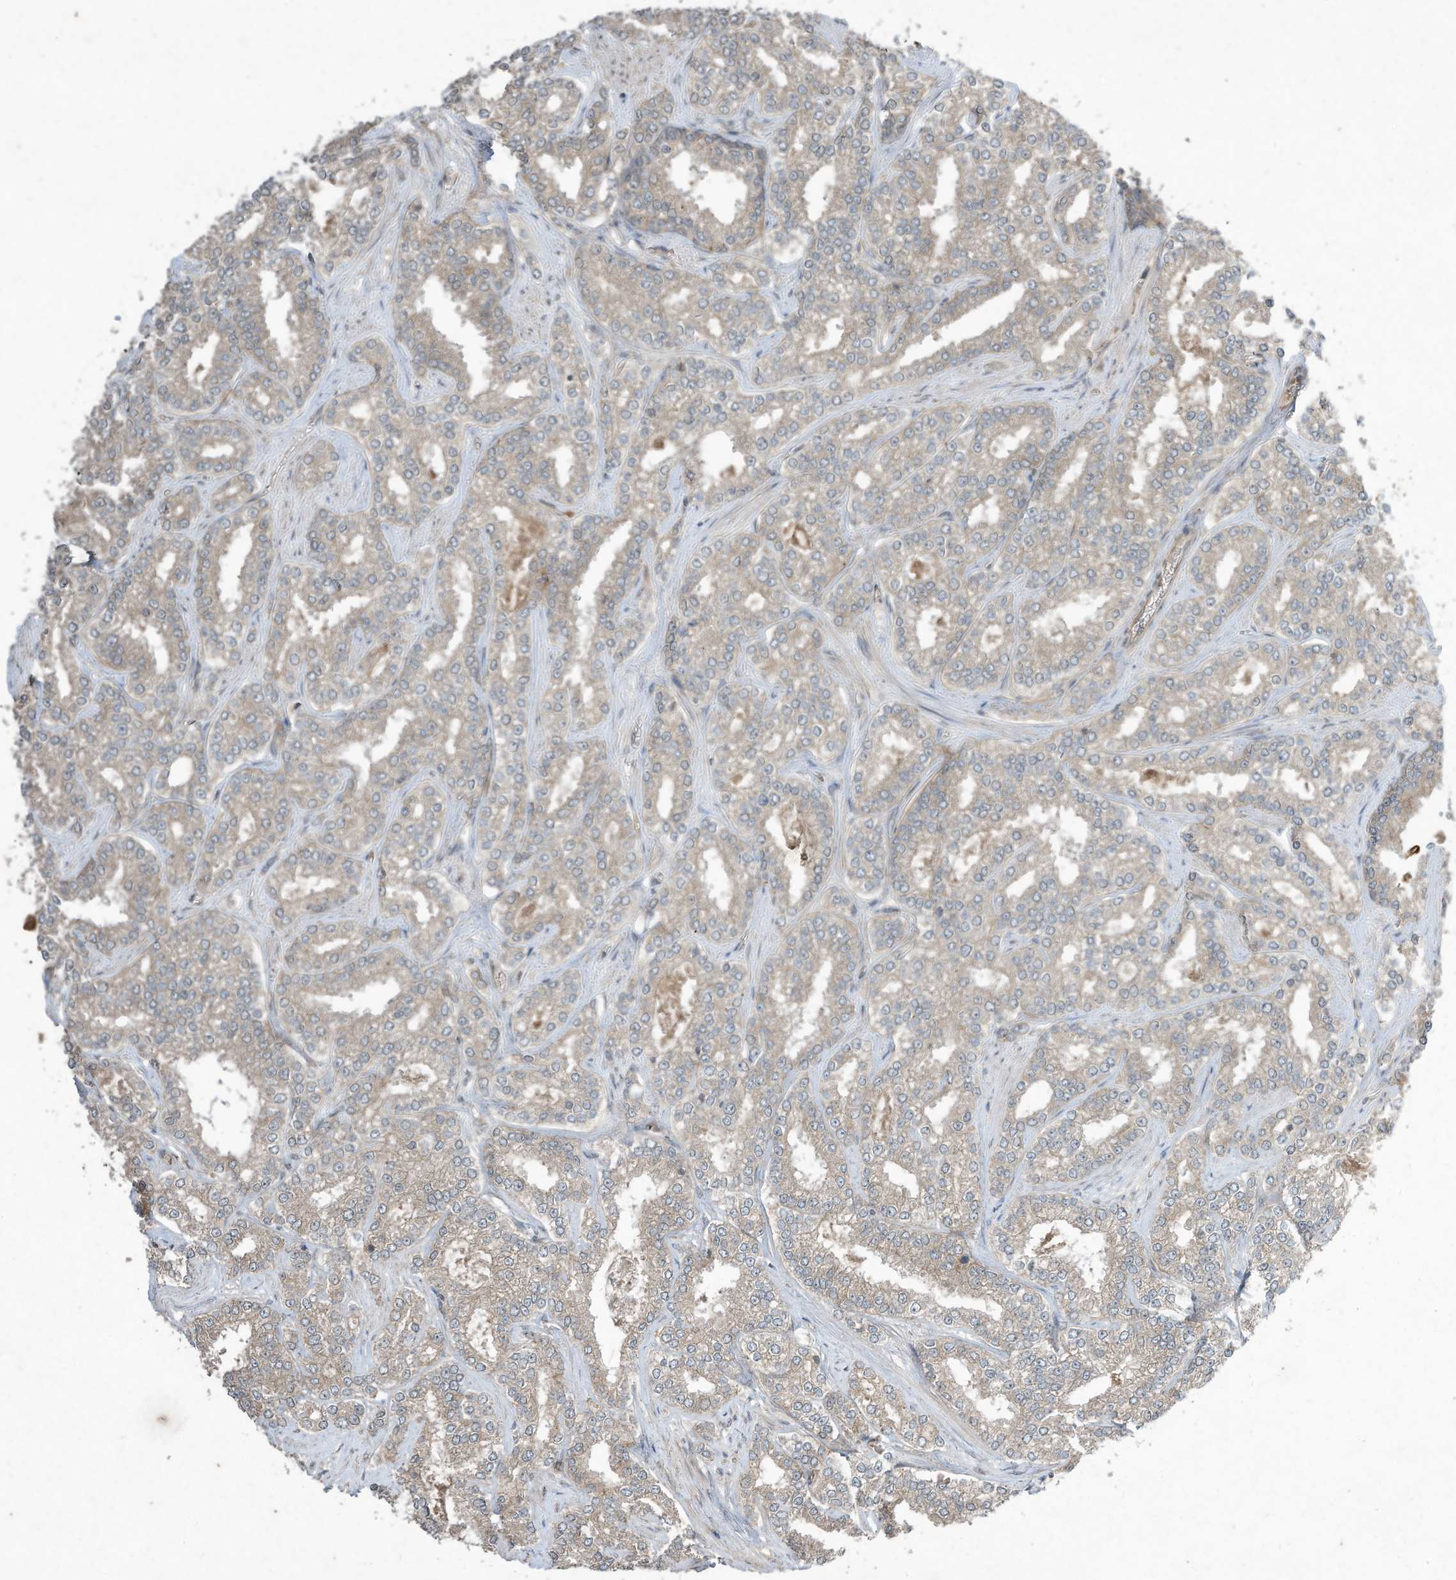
{"staining": {"intensity": "weak", "quantity": "25%-75%", "location": "cytoplasmic/membranous"}, "tissue": "prostate cancer", "cell_type": "Tumor cells", "image_type": "cancer", "snomed": [{"axis": "morphology", "description": "Normal tissue, NOS"}, {"axis": "morphology", "description": "Adenocarcinoma, High grade"}, {"axis": "topography", "description": "Prostate"}], "caption": "IHC staining of prostate cancer (adenocarcinoma (high-grade)), which displays low levels of weak cytoplasmic/membranous staining in approximately 25%-75% of tumor cells indicating weak cytoplasmic/membranous protein staining. The staining was performed using DAB (brown) for protein detection and nuclei were counterstained in hematoxylin (blue).", "gene": "MATN2", "patient": {"sex": "male", "age": 83}}